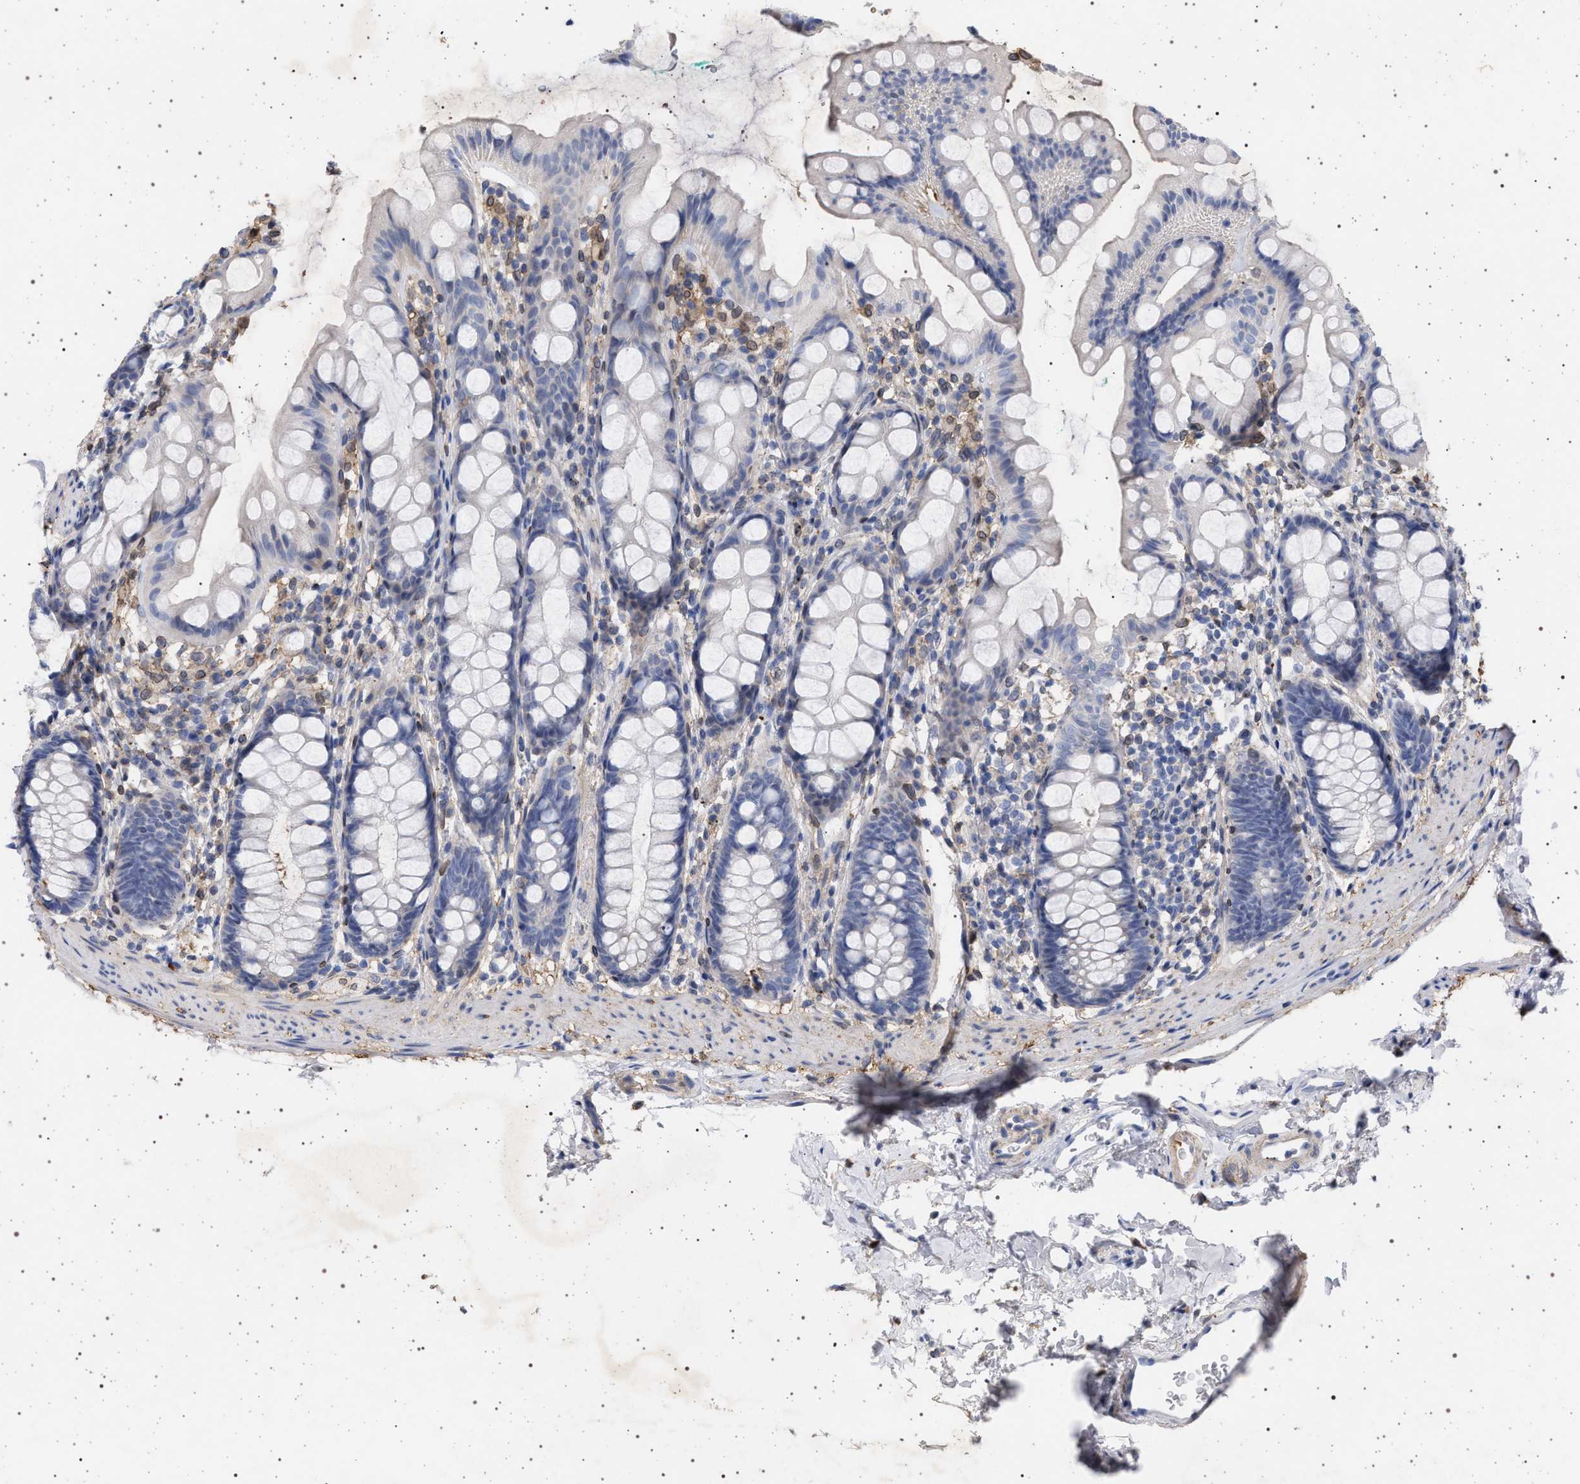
{"staining": {"intensity": "negative", "quantity": "none", "location": "none"}, "tissue": "rectum", "cell_type": "Glandular cells", "image_type": "normal", "snomed": [{"axis": "morphology", "description": "Normal tissue, NOS"}, {"axis": "topography", "description": "Rectum"}], "caption": "Unremarkable rectum was stained to show a protein in brown. There is no significant expression in glandular cells.", "gene": "PLG", "patient": {"sex": "female", "age": 65}}